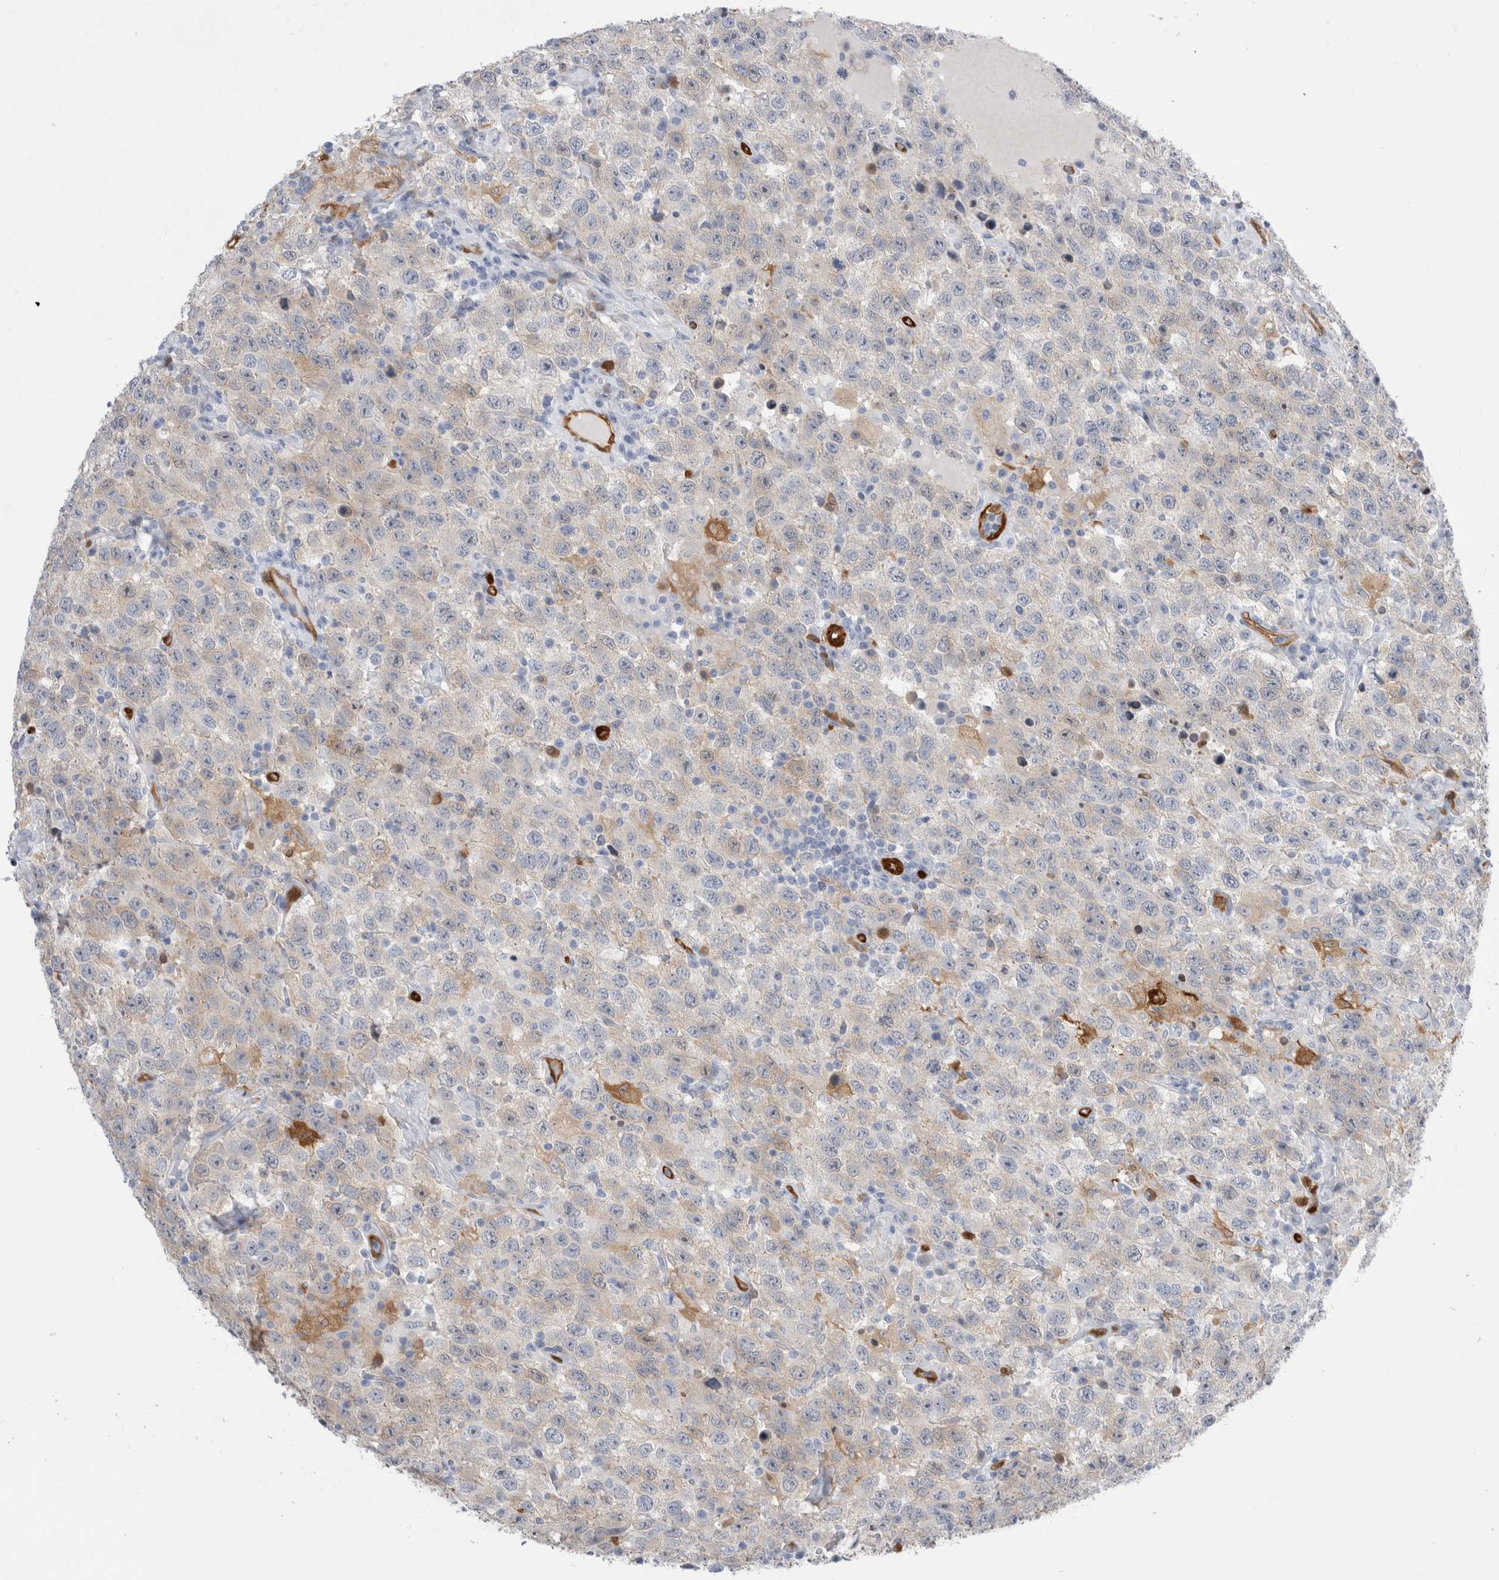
{"staining": {"intensity": "weak", "quantity": "<25%", "location": "cytoplasmic/membranous"}, "tissue": "testis cancer", "cell_type": "Tumor cells", "image_type": "cancer", "snomed": [{"axis": "morphology", "description": "Seminoma, NOS"}, {"axis": "topography", "description": "Testis"}], "caption": "There is no significant expression in tumor cells of testis cancer (seminoma).", "gene": "NAPEPLD", "patient": {"sex": "male", "age": 41}}